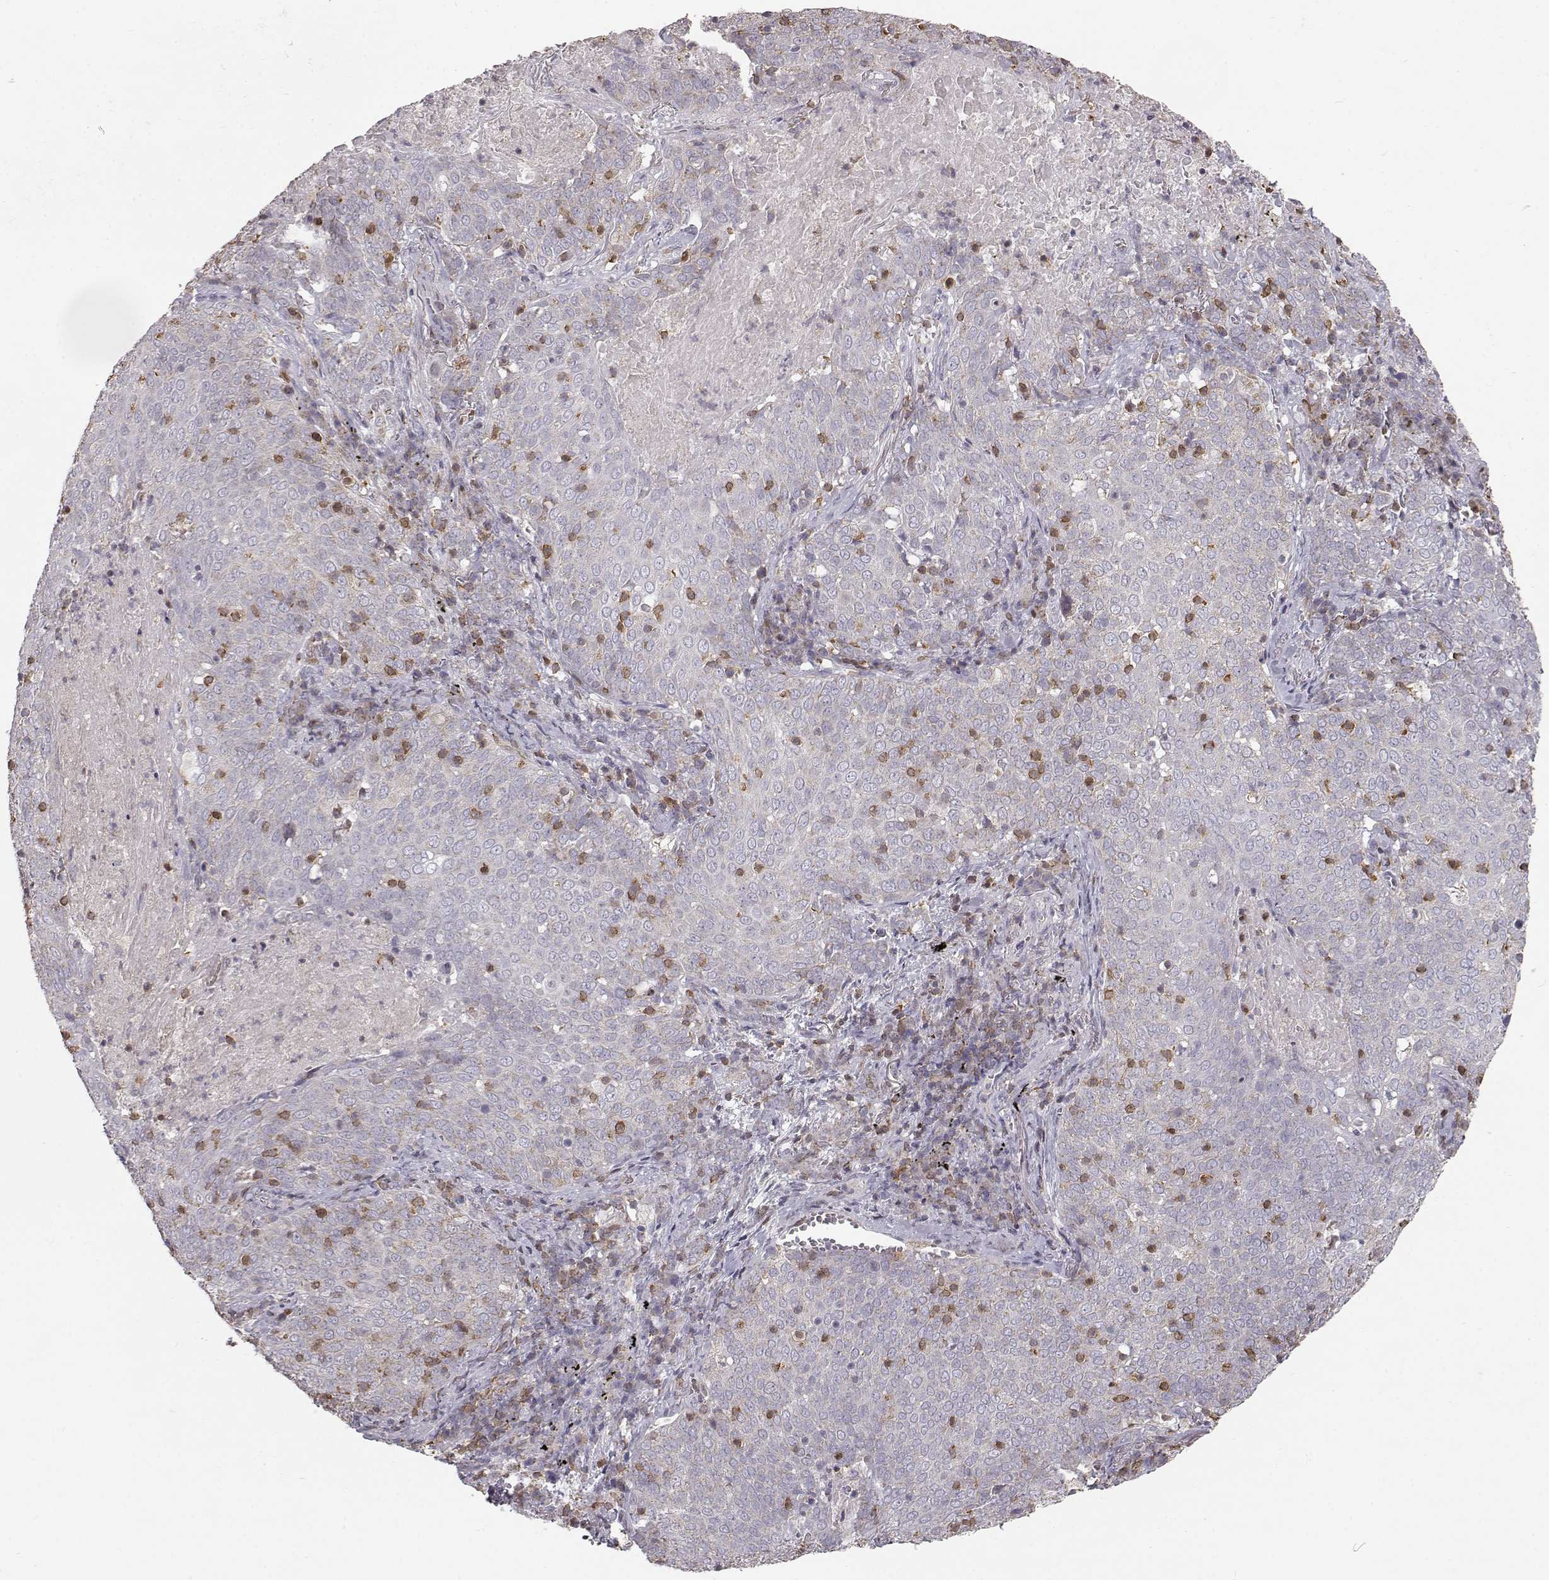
{"staining": {"intensity": "negative", "quantity": "none", "location": "none"}, "tissue": "lung cancer", "cell_type": "Tumor cells", "image_type": "cancer", "snomed": [{"axis": "morphology", "description": "Squamous cell carcinoma, NOS"}, {"axis": "topography", "description": "Lung"}], "caption": "Lung squamous cell carcinoma stained for a protein using IHC displays no expression tumor cells.", "gene": "GRAP2", "patient": {"sex": "male", "age": 82}}